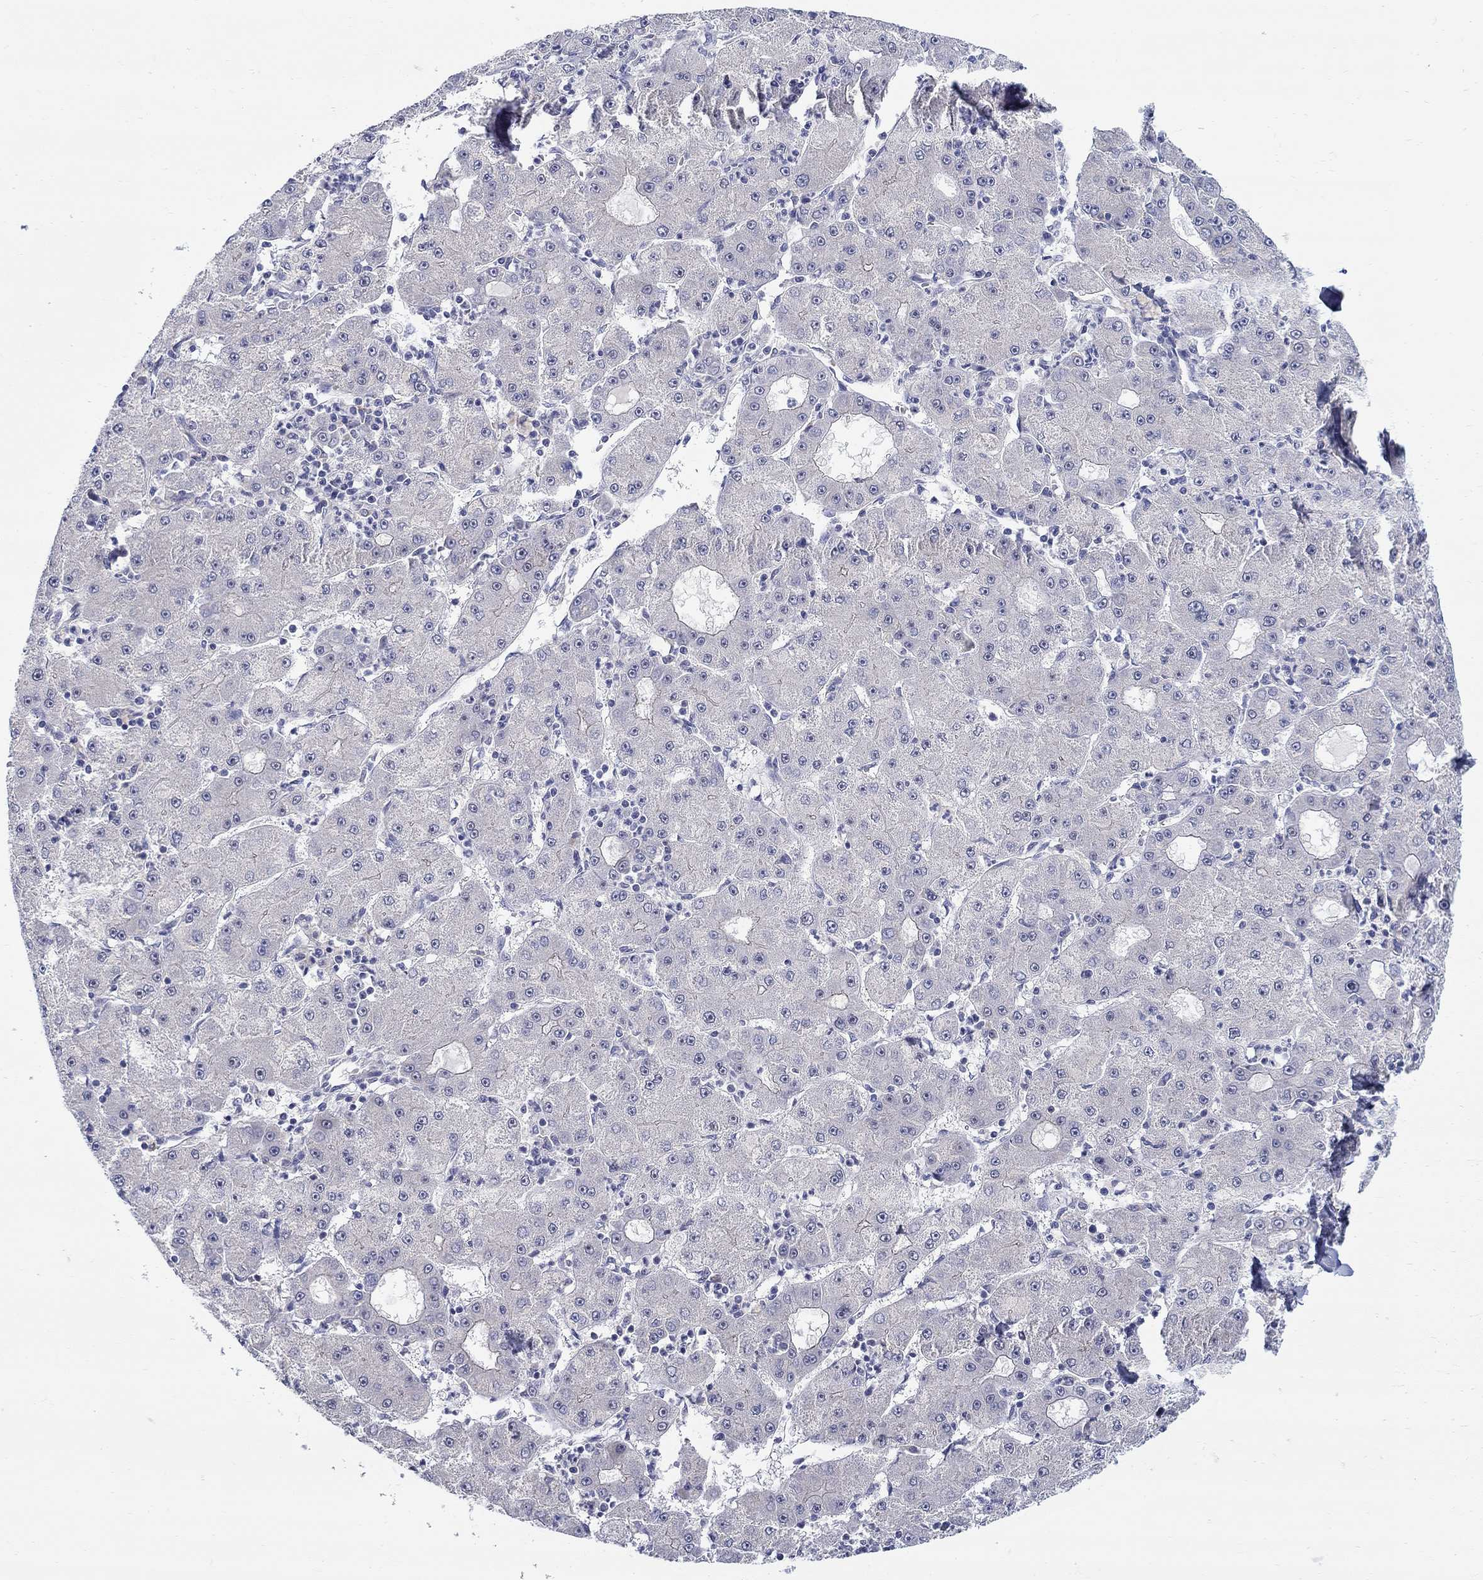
{"staining": {"intensity": "negative", "quantity": "none", "location": "none"}, "tissue": "liver cancer", "cell_type": "Tumor cells", "image_type": "cancer", "snomed": [{"axis": "morphology", "description": "Carcinoma, Hepatocellular, NOS"}, {"axis": "topography", "description": "Liver"}], "caption": "High magnification brightfield microscopy of liver cancer (hepatocellular carcinoma) stained with DAB (brown) and counterstained with hematoxylin (blue): tumor cells show no significant expression. (DAB (3,3'-diaminobenzidine) immunohistochemistry, high magnification).", "gene": "QRFPR", "patient": {"sex": "male", "age": 73}}